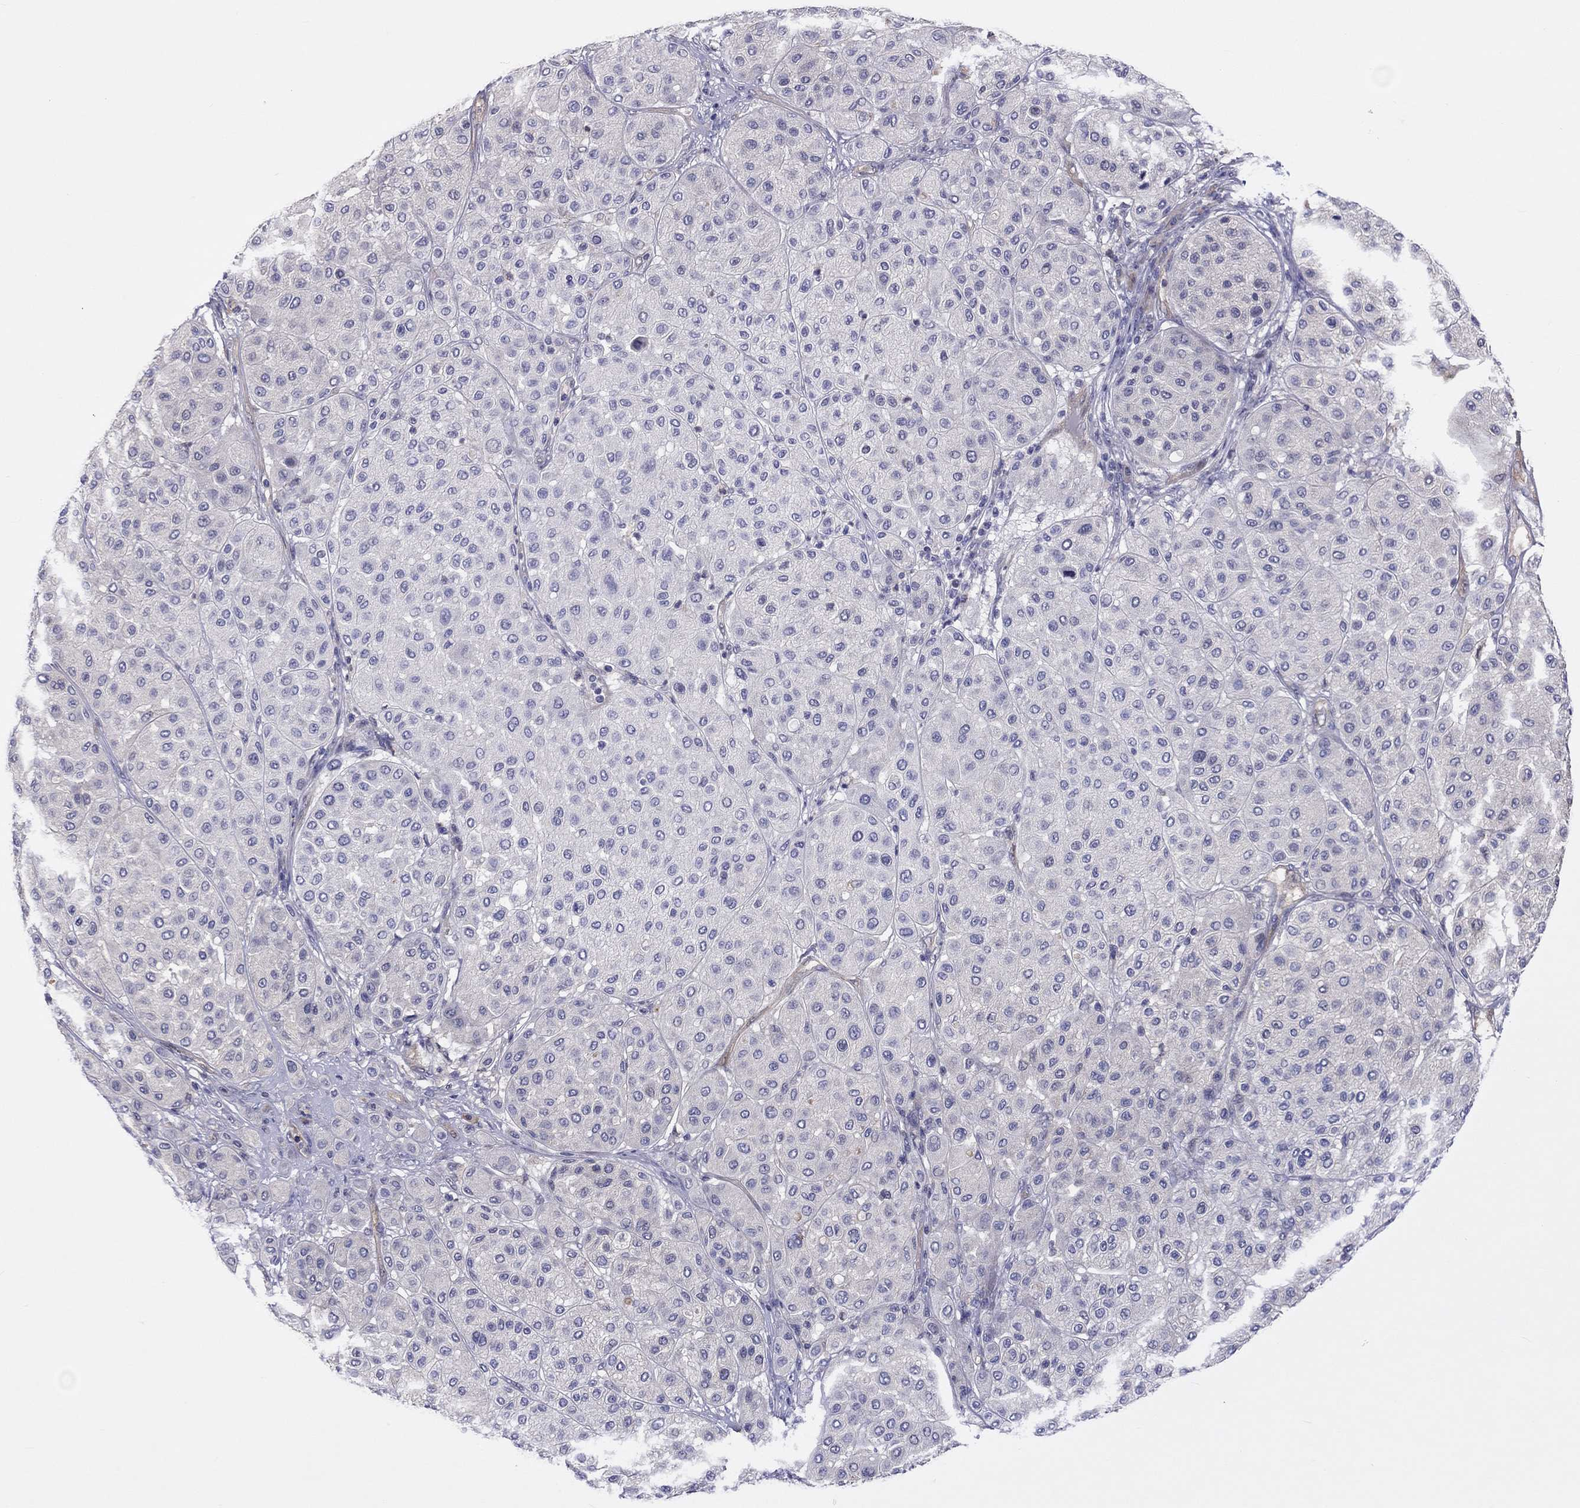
{"staining": {"intensity": "negative", "quantity": "none", "location": "none"}, "tissue": "melanoma", "cell_type": "Tumor cells", "image_type": "cancer", "snomed": [{"axis": "morphology", "description": "Malignant melanoma, Metastatic site"}, {"axis": "topography", "description": "Smooth muscle"}], "caption": "A high-resolution photomicrograph shows IHC staining of malignant melanoma (metastatic site), which reveals no significant positivity in tumor cells. Nuclei are stained in blue.", "gene": "ABCG4", "patient": {"sex": "male", "age": 41}}